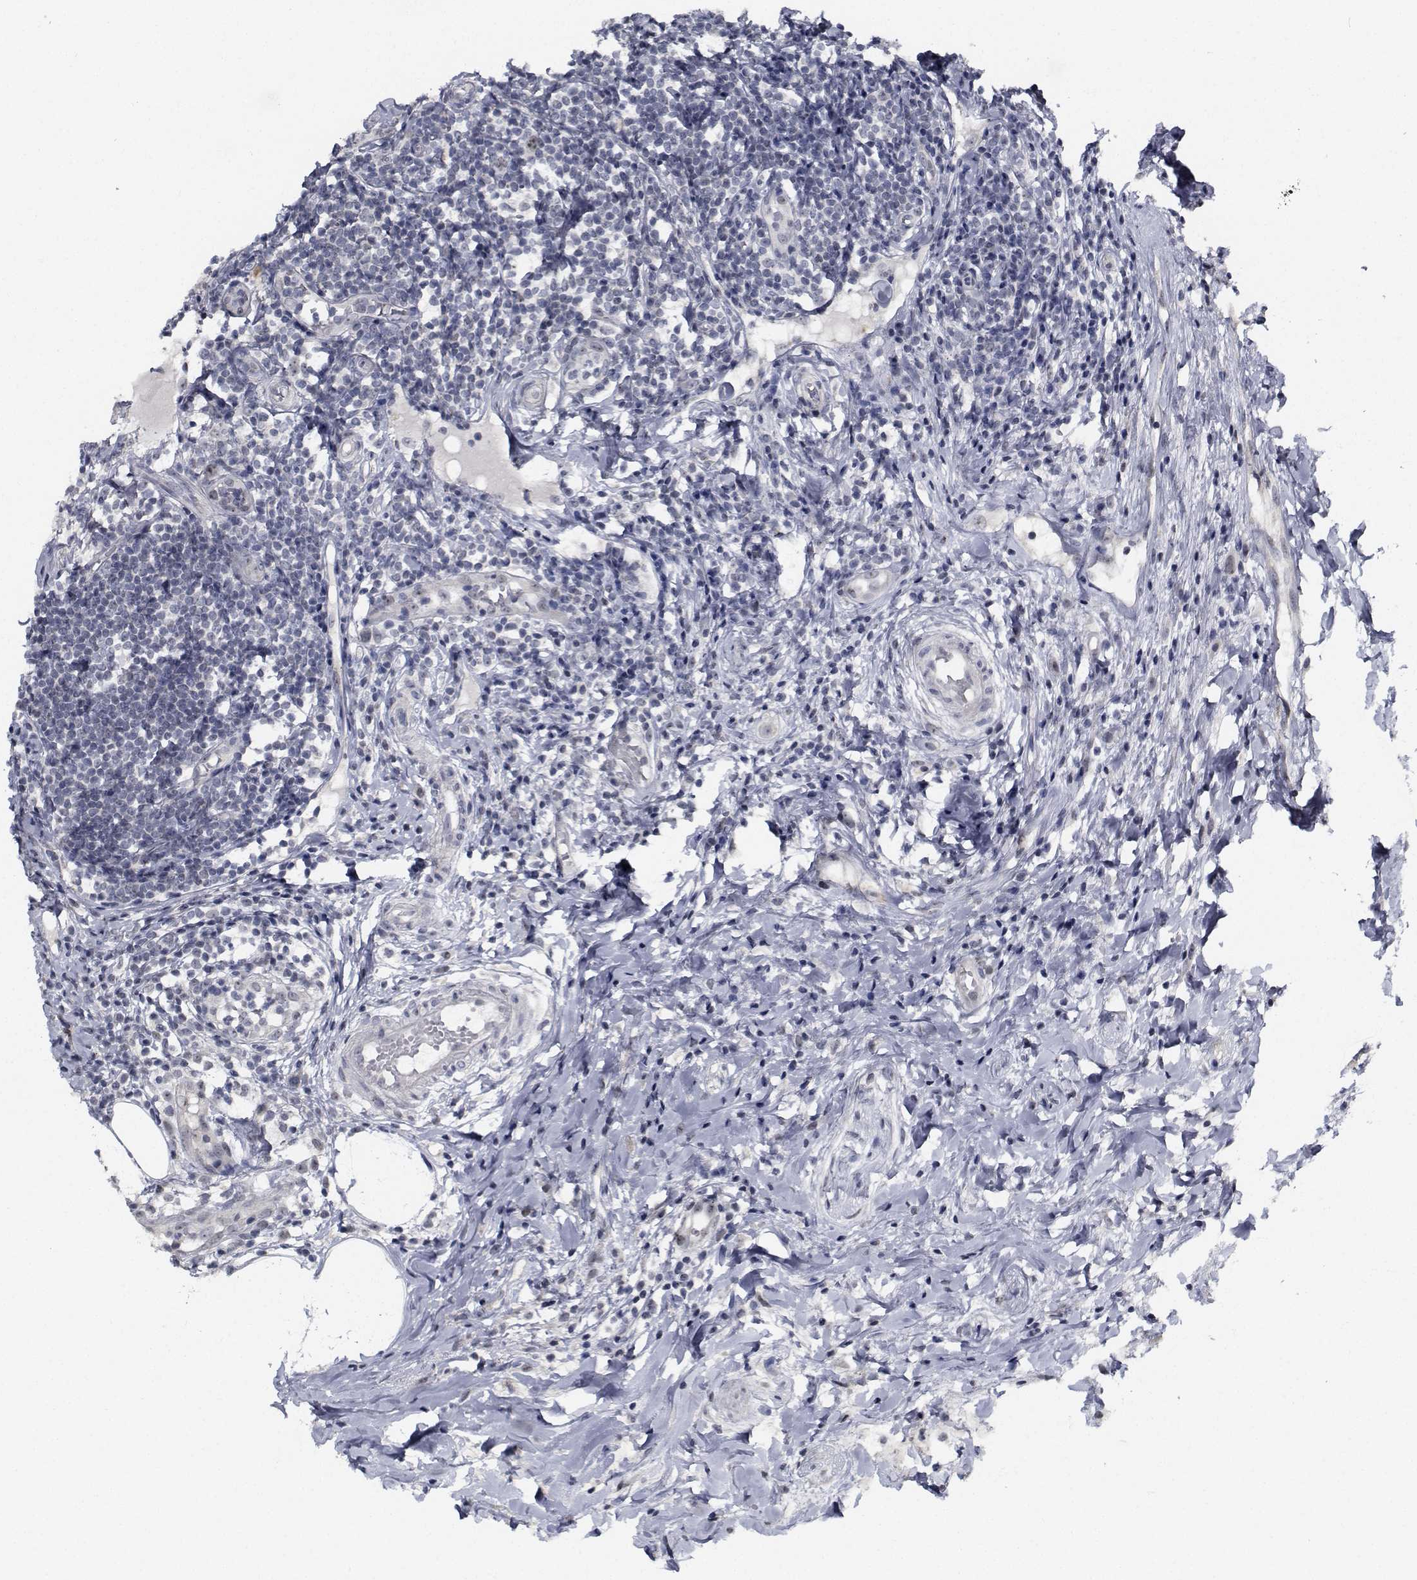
{"staining": {"intensity": "negative", "quantity": "none", "location": "none"}, "tissue": "appendix", "cell_type": "Glandular cells", "image_type": "normal", "snomed": [{"axis": "morphology", "description": "Normal tissue, NOS"}, {"axis": "morphology", "description": "Inflammation, NOS"}, {"axis": "topography", "description": "Appendix"}], "caption": "Immunohistochemistry histopathology image of normal appendix: human appendix stained with DAB (3,3'-diaminobenzidine) exhibits no significant protein expression in glandular cells. (DAB (3,3'-diaminobenzidine) IHC, high magnification).", "gene": "NVL", "patient": {"sex": "male", "age": 16}}